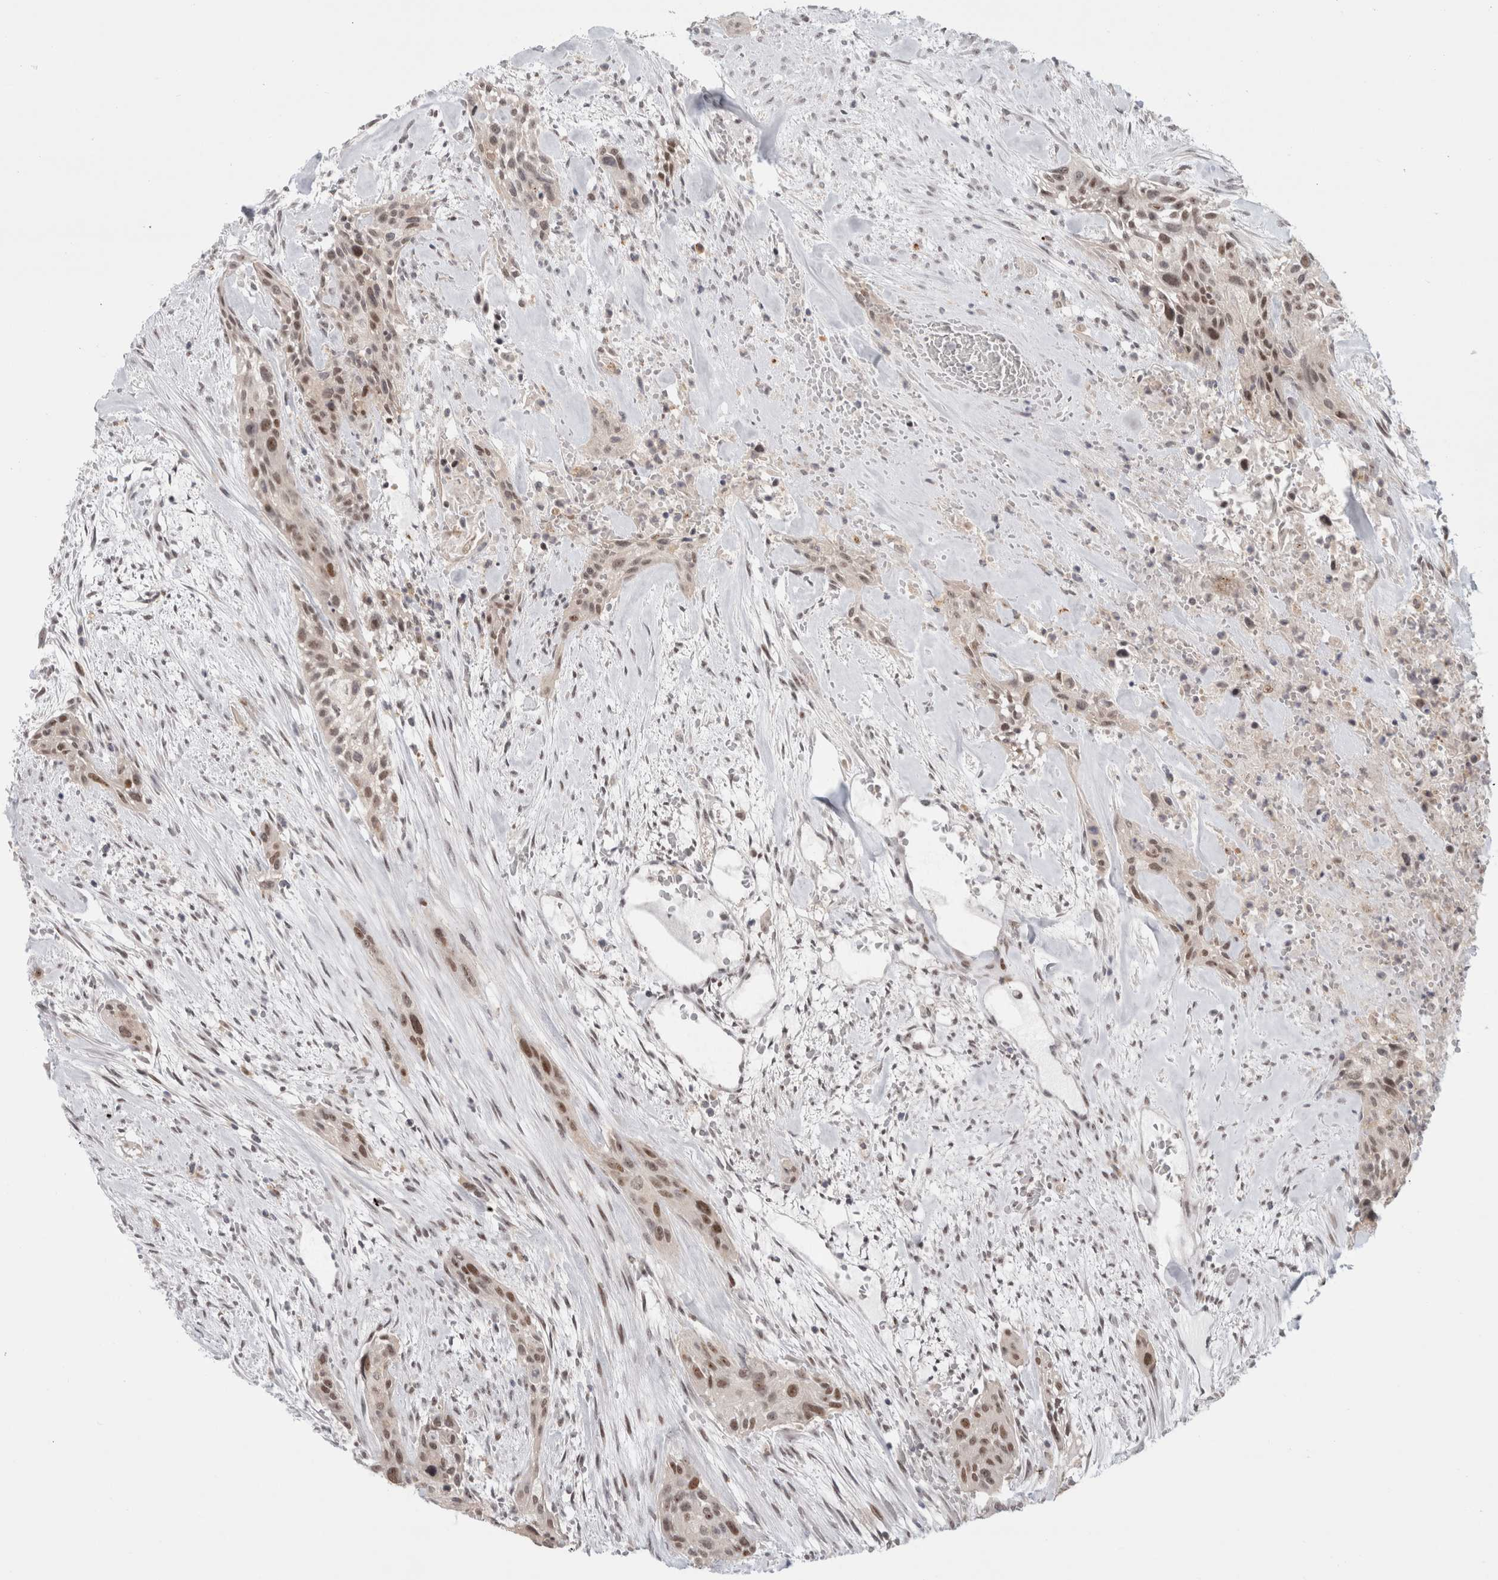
{"staining": {"intensity": "moderate", "quantity": ">75%", "location": "nuclear"}, "tissue": "urothelial cancer", "cell_type": "Tumor cells", "image_type": "cancer", "snomed": [{"axis": "morphology", "description": "Urothelial carcinoma, High grade"}, {"axis": "topography", "description": "Urinary bladder"}], "caption": "Immunohistochemistry (IHC) of urothelial cancer displays medium levels of moderate nuclear staining in approximately >75% of tumor cells. Immunohistochemistry (IHC) stains the protein of interest in brown and the nuclei are stained blue.", "gene": "SENP6", "patient": {"sex": "male", "age": 35}}